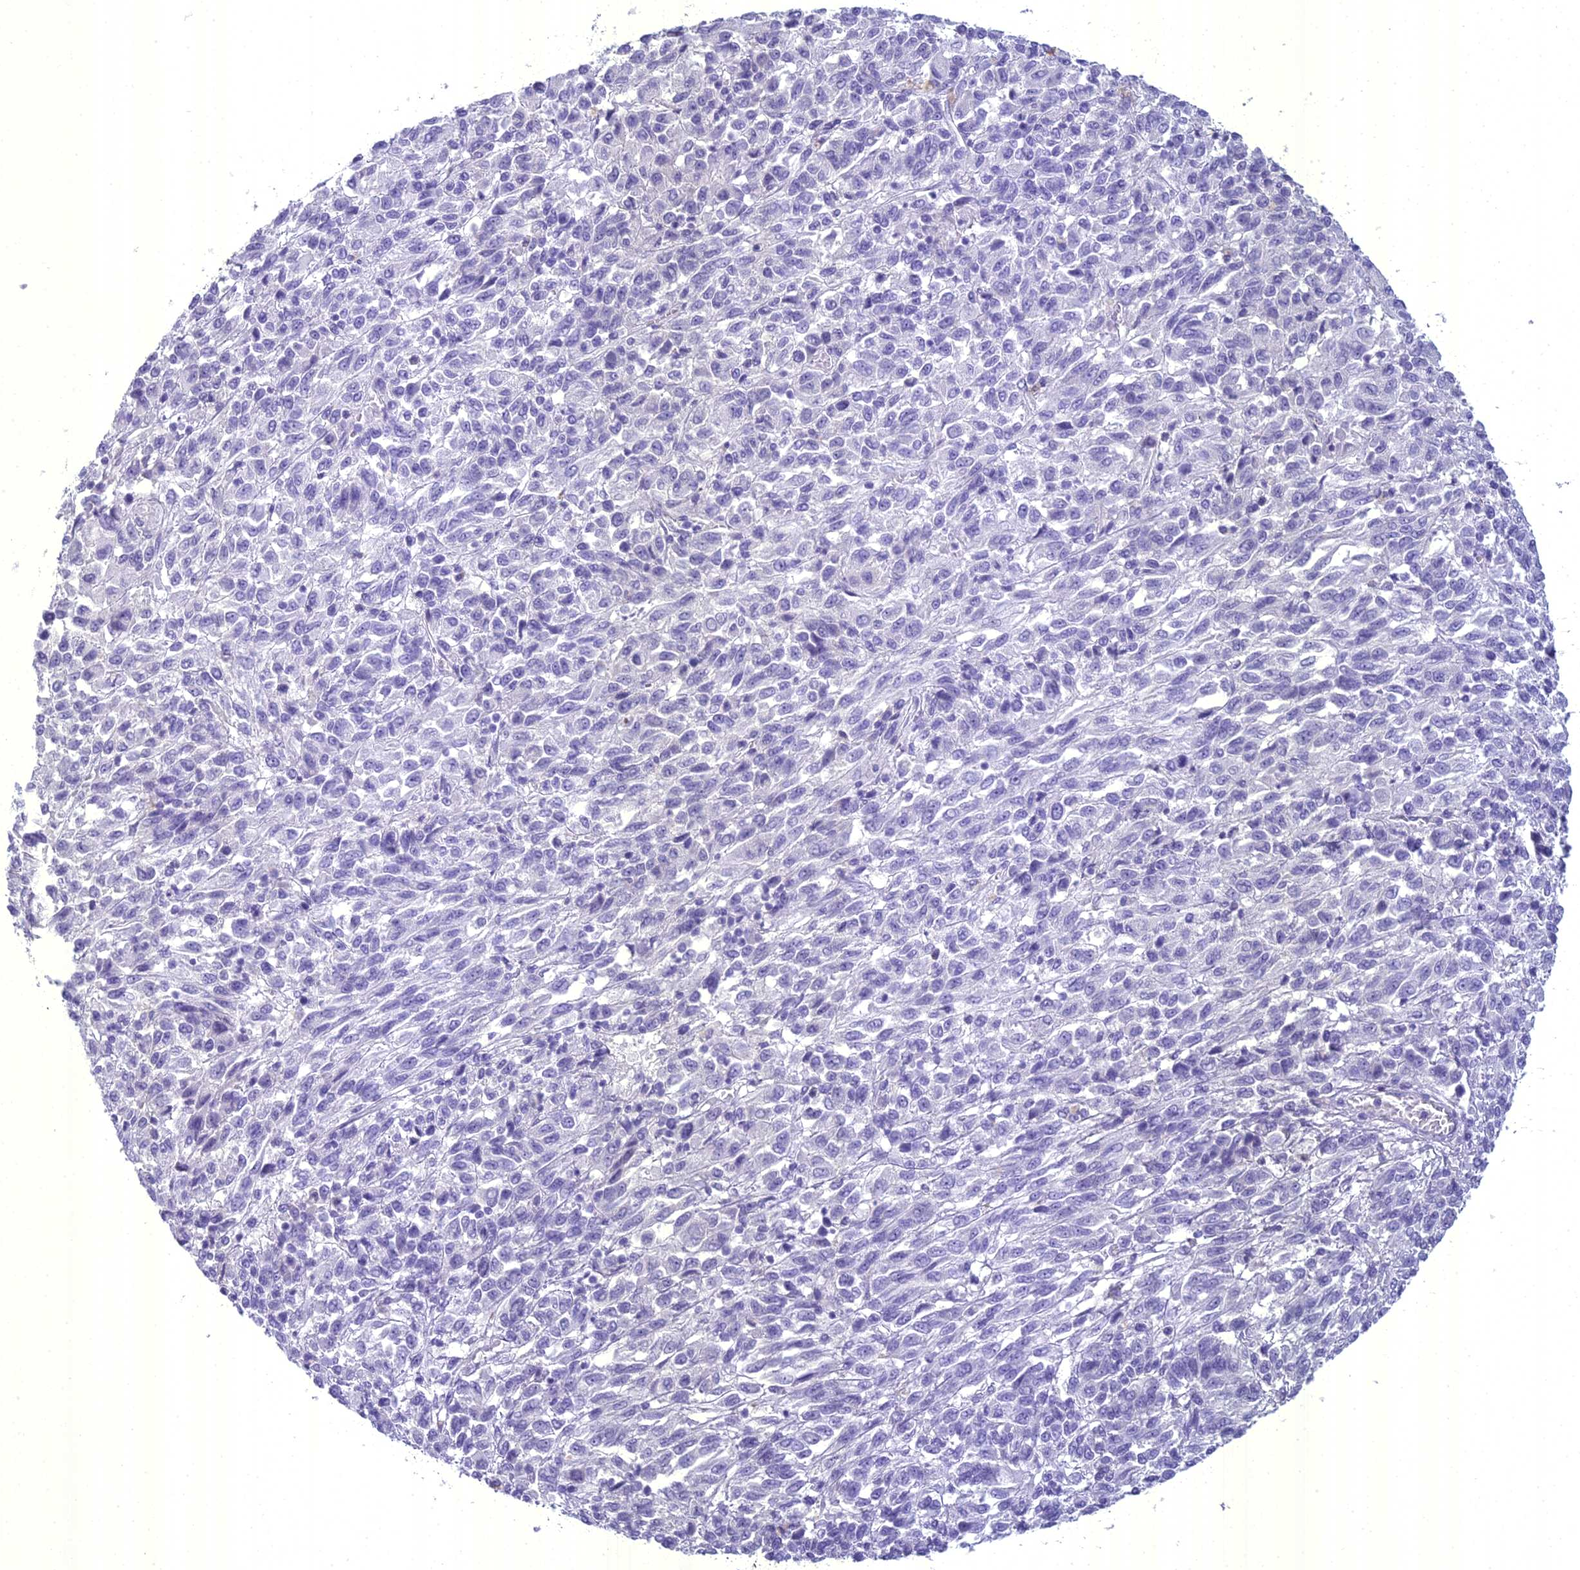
{"staining": {"intensity": "negative", "quantity": "none", "location": "none"}, "tissue": "melanoma", "cell_type": "Tumor cells", "image_type": "cancer", "snomed": [{"axis": "morphology", "description": "Malignant melanoma, Metastatic site"}, {"axis": "topography", "description": "Lung"}], "caption": "This is a image of IHC staining of malignant melanoma (metastatic site), which shows no positivity in tumor cells. (Brightfield microscopy of DAB immunohistochemistry at high magnification).", "gene": "UNC80", "patient": {"sex": "male", "age": 64}}